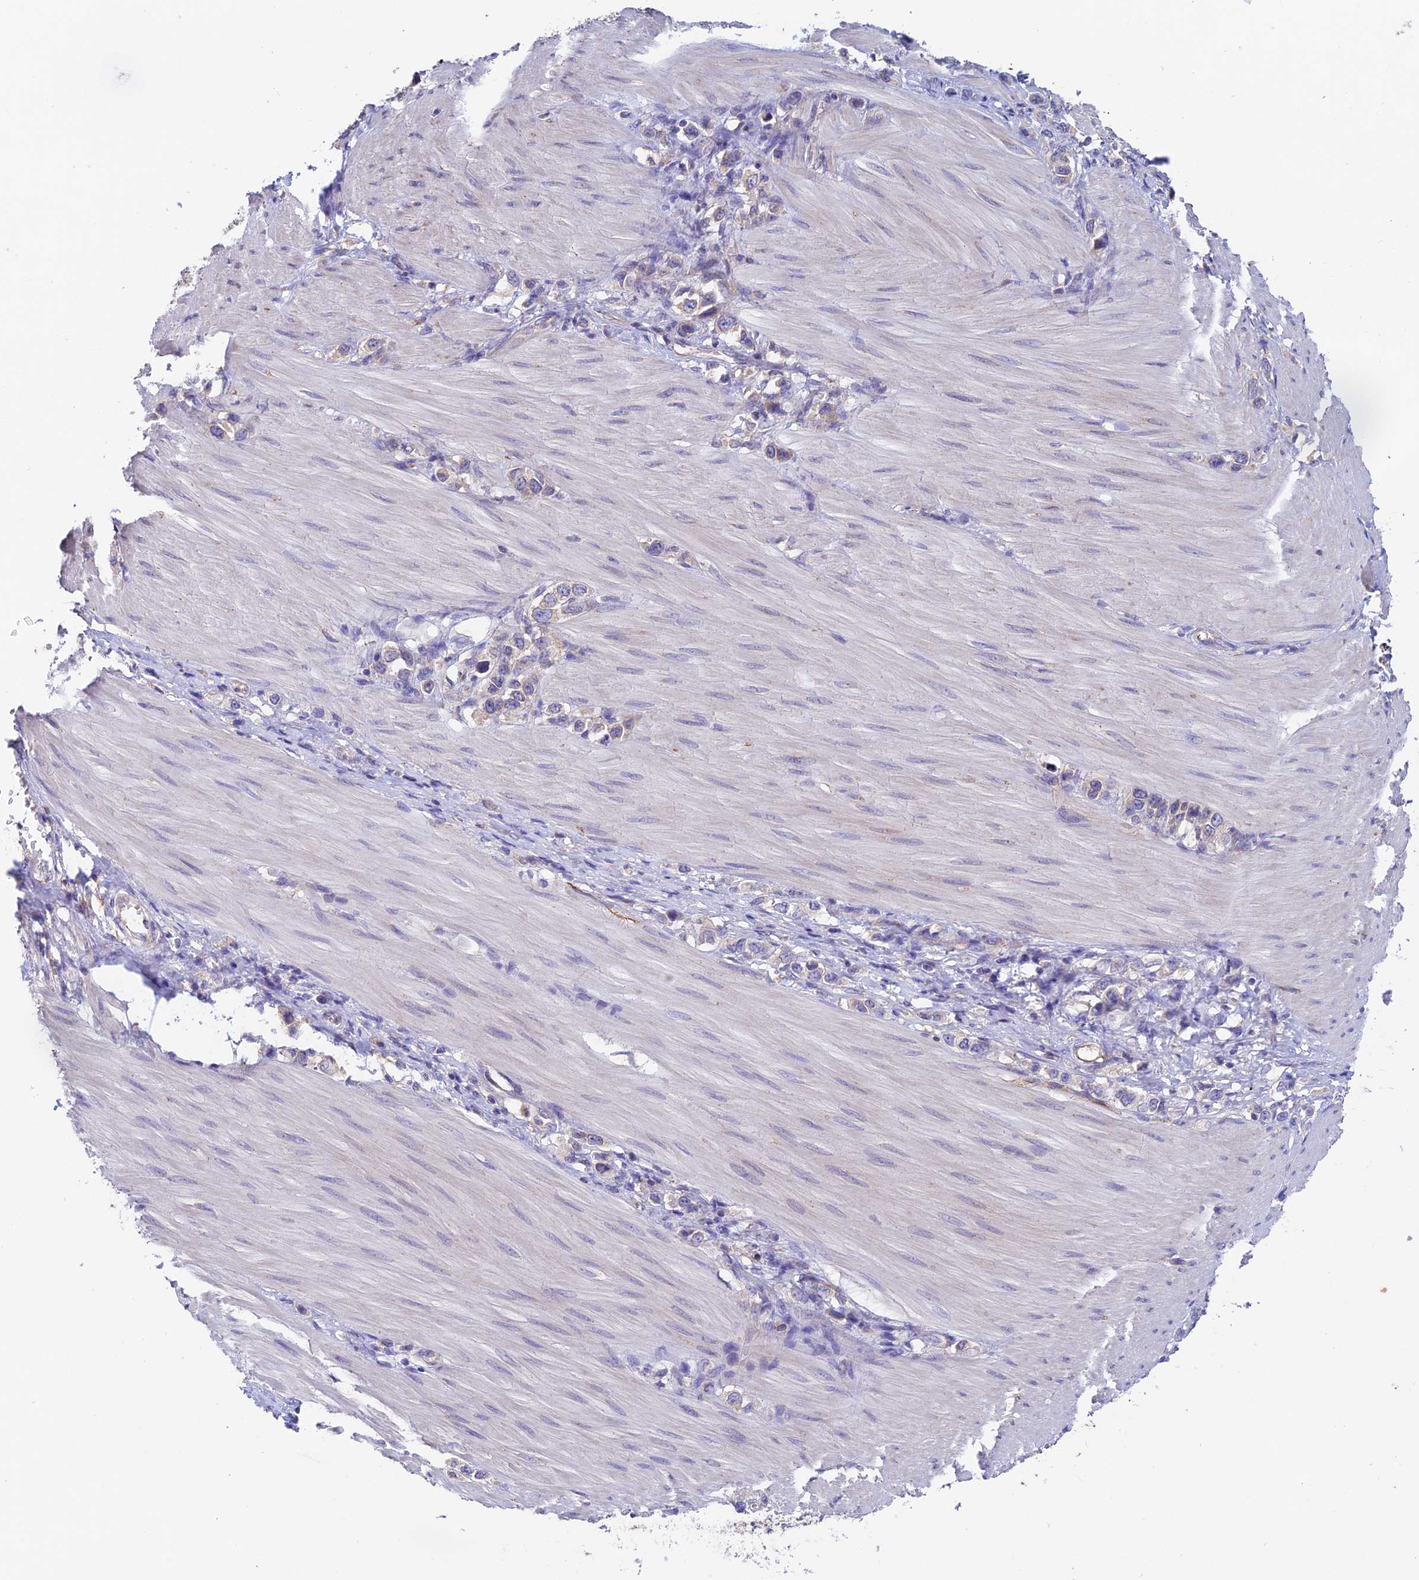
{"staining": {"intensity": "weak", "quantity": "<25%", "location": "cytoplasmic/membranous"}, "tissue": "stomach cancer", "cell_type": "Tumor cells", "image_type": "cancer", "snomed": [{"axis": "morphology", "description": "Adenocarcinoma, NOS"}, {"axis": "topography", "description": "Stomach"}], "caption": "Immunohistochemistry of stomach cancer shows no positivity in tumor cells. (Stains: DAB IHC with hematoxylin counter stain, Microscopy: brightfield microscopy at high magnification).", "gene": "EMC3", "patient": {"sex": "female", "age": 65}}